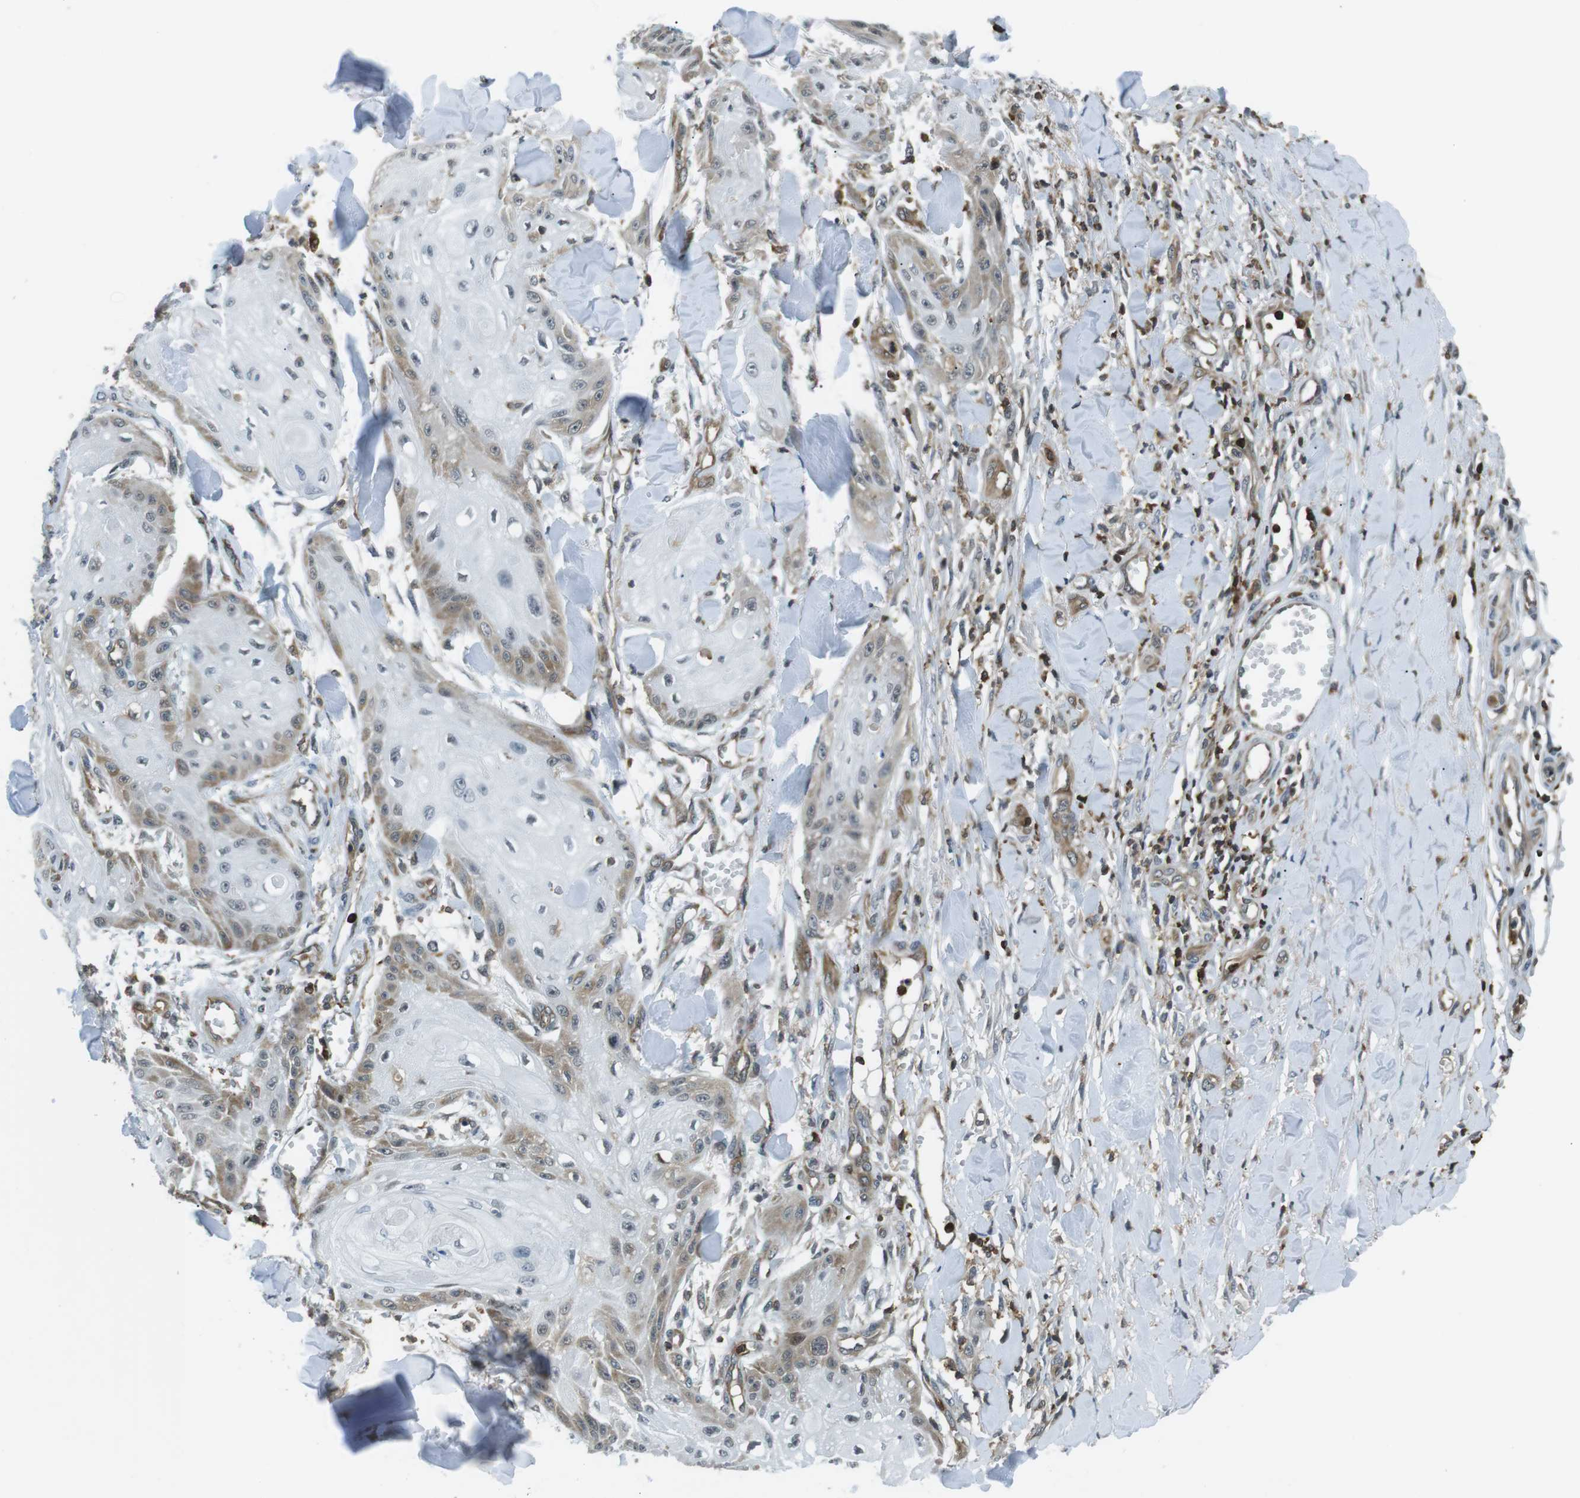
{"staining": {"intensity": "weak", "quantity": "<25%", "location": "cytoplasmic/membranous"}, "tissue": "skin cancer", "cell_type": "Tumor cells", "image_type": "cancer", "snomed": [{"axis": "morphology", "description": "Squamous cell carcinoma, NOS"}, {"axis": "topography", "description": "Skin"}], "caption": "This is a image of IHC staining of skin squamous cell carcinoma, which shows no positivity in tumor cells.", "gene": "STK10", "patient": {"sex": "male", "age": 74}}